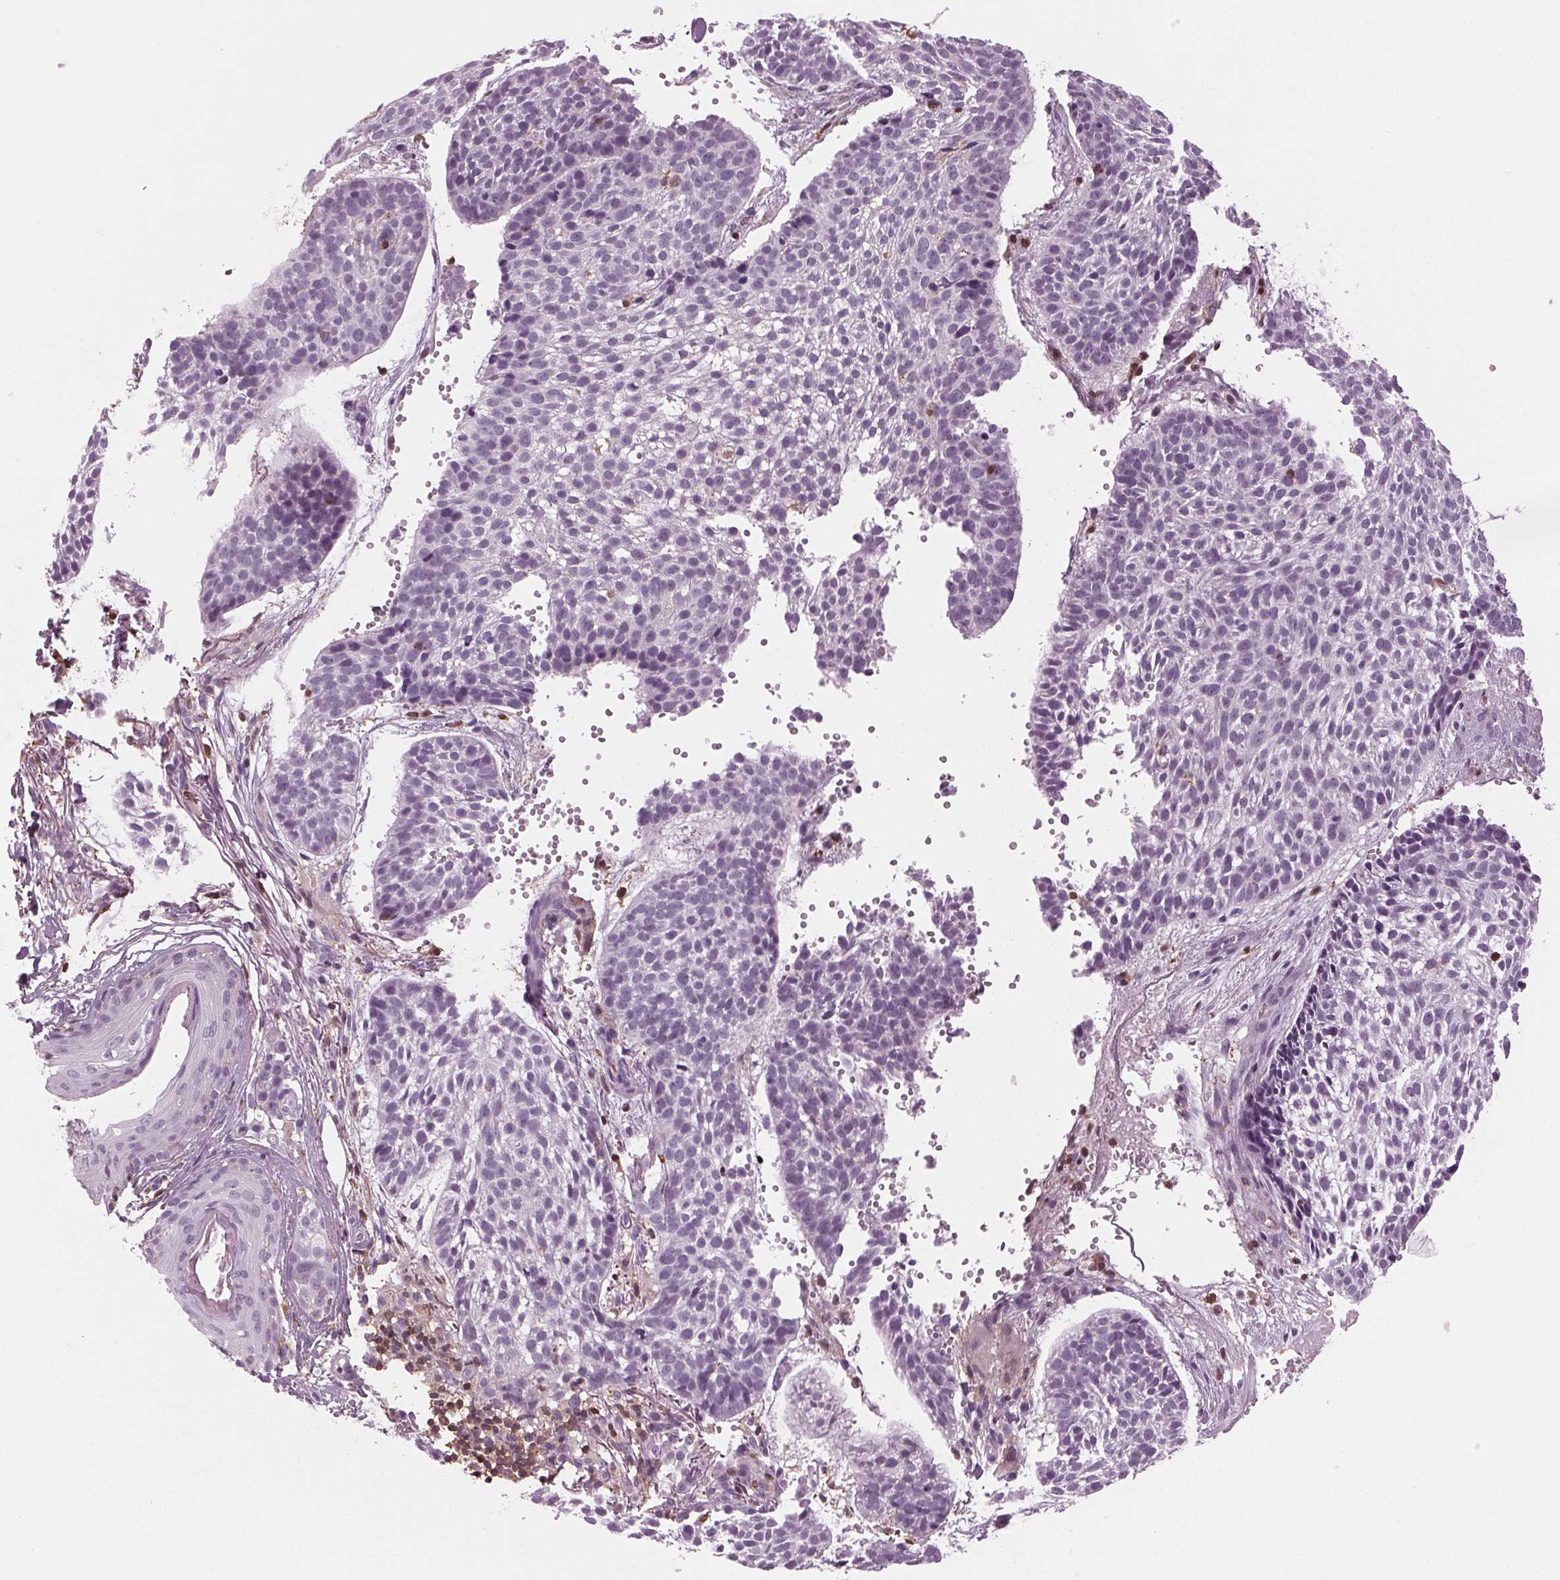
{"staining": {"intensity": "negative", "quantity": "none", "location": "none"}, "tissue": "skin cancer", "cell_type": "Tumor cells", "image_type": "cancer", "snomed": [{"axis": "morphology", "description": "Basal cell carcinoma"}, {"axis": "topography", "description": "Skin"}, {"axis": "topography", "description": "Skin of scalp"}], "caption": "Immunohistochemistry (IHC) of basal cell carcinoma (skin) reveals no staining in tumor cells.", "gene": "BTLA", "patient": {"sex": "female", "age": 45}}